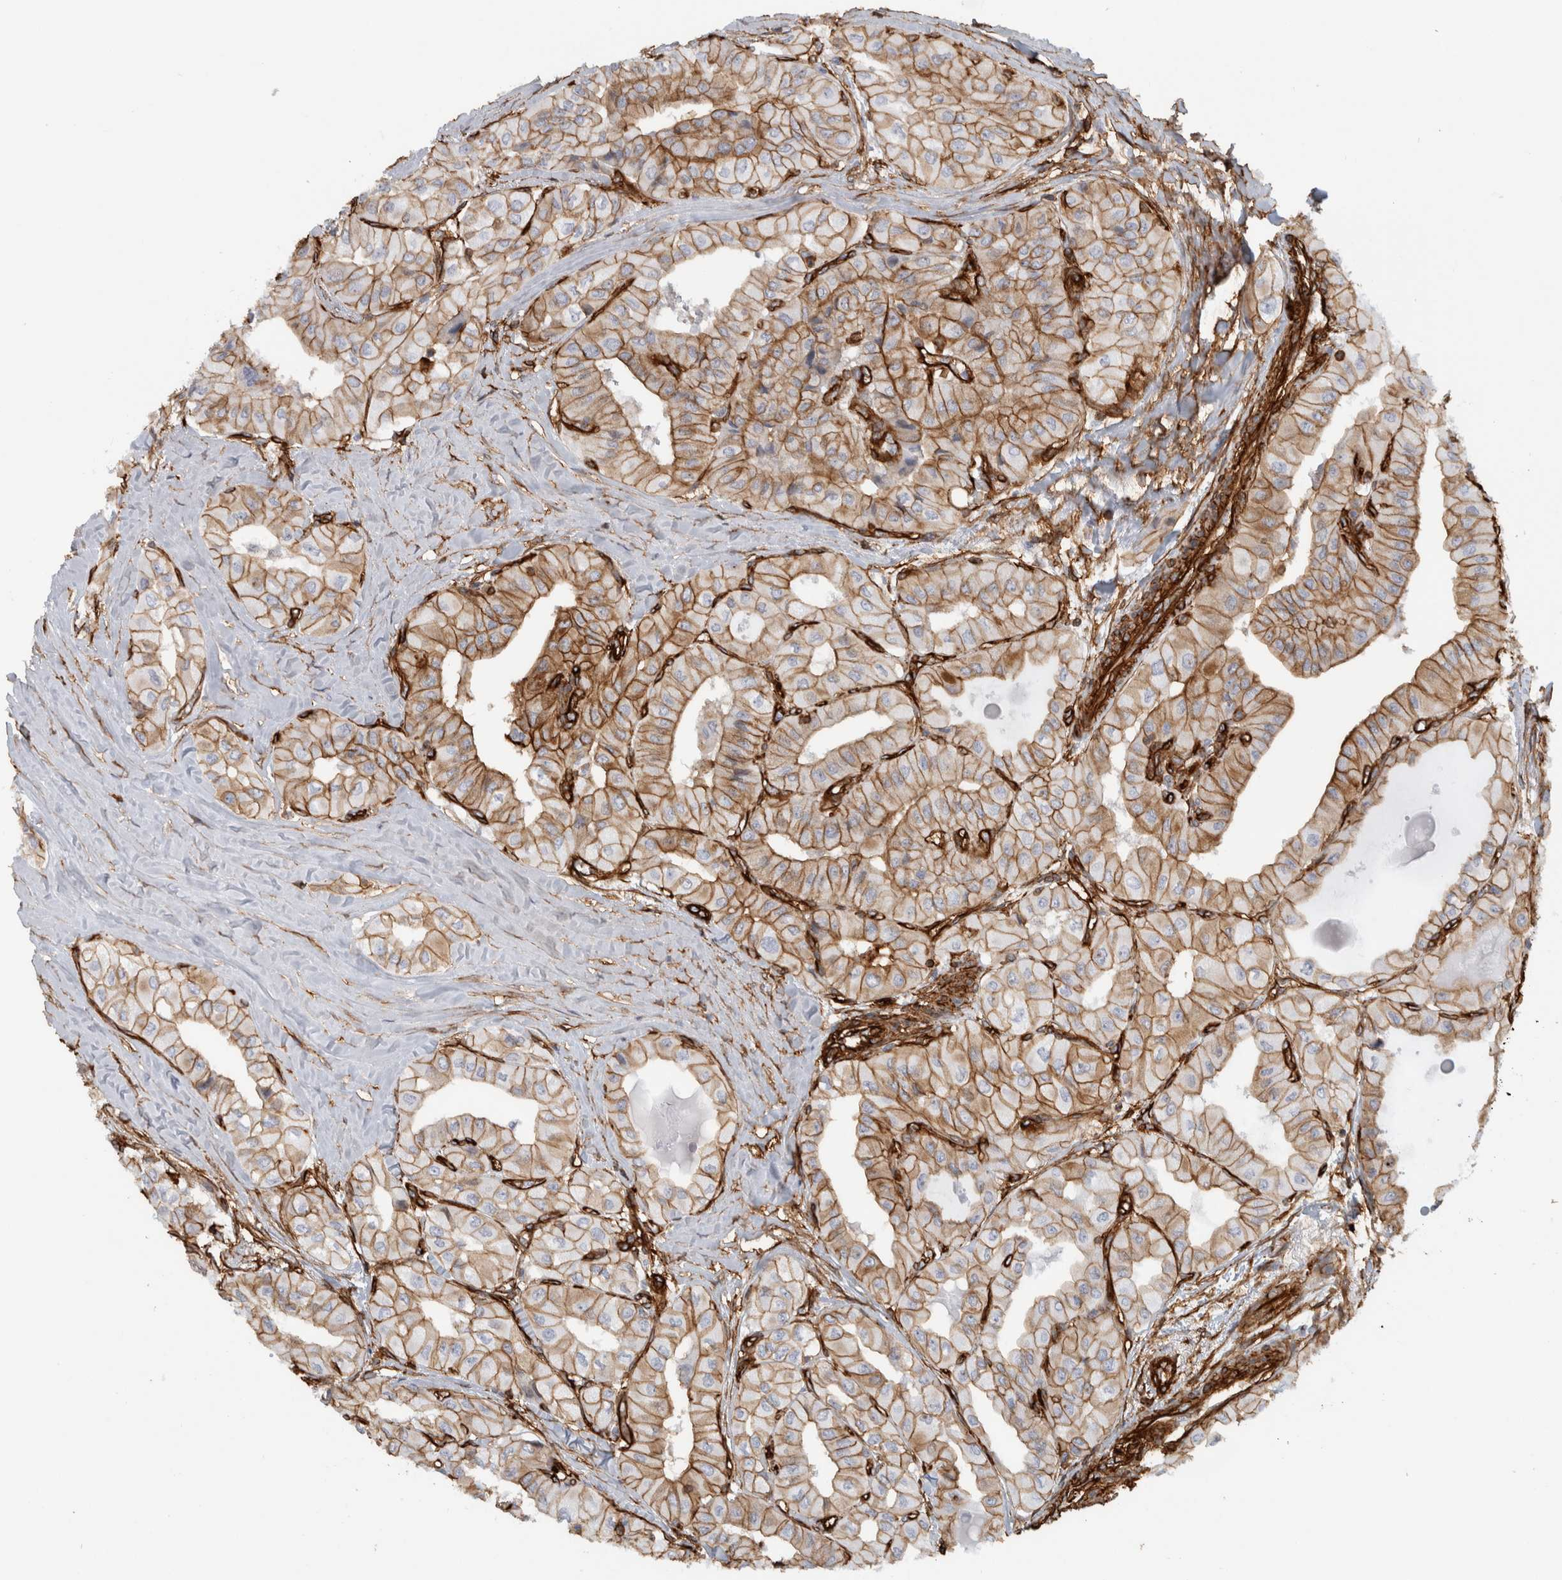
{"staining": {"intensity": "moderate", "quantity": ">75%", "location": "cytoplasmic/membranous"}, "tissue": "thyroid cancer", "cell_type": "Tumor cells", "image_type": "cancer", "snomed": [{"axis": "morphology", "description": "Papillary adenocarcinoma, NOS"}, {"axis": "topography", "description": "Thyroid gland"}], "caption": "Protein expression analysis of human papillary adenocarcinoma (thyroid) reveals moderate cytoplasmic/membranous positivity in about >75% of tumor cells. (Stains: DAB in brown, nuclei in blue, Microscopy: brightfield microscopy at high magnification).", "gene": "AHNAK", "patient": {"sex": "female", "age": 59}}